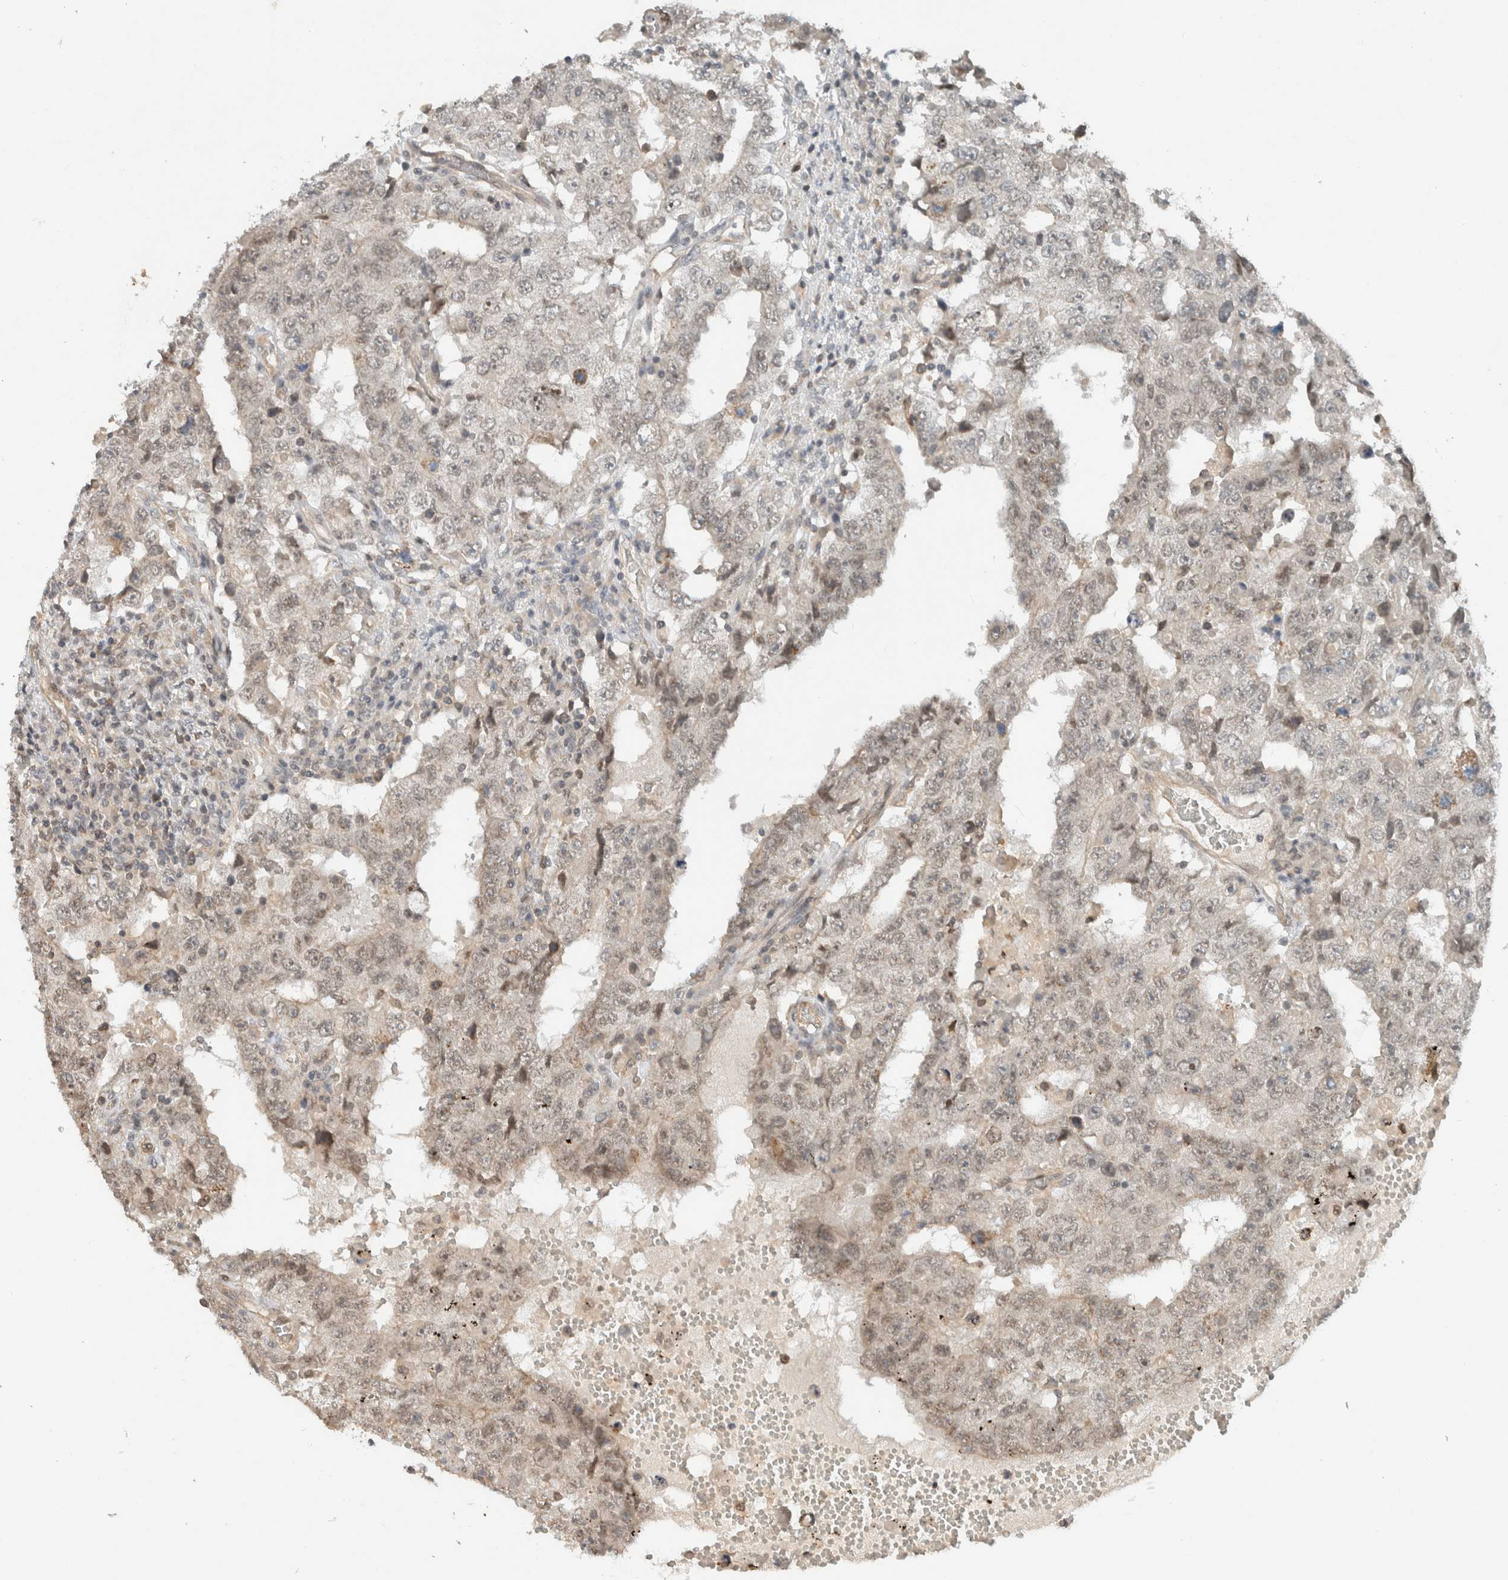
{"staining": {"intensity": "weak", "quantity": ">75%", "location": "nuclear"}, "tissue": "testis cancer", "cell_type": "Tumor cells", "image_type": "cancer", "snomed": [{"axis": "morphology", "description": "Carcinoma, Embryonal, NOS"}, {"axis": "topography", "description": "Testis"}], "caption": "A high-resolution photomicrograph shows IHC staining of testis cancer (embryonal carcinoma), which displays weak nuclear positivity in approximately >75% of tumor cells. (DAB IHC, brown staining for protein, blue staining for nuclei).", "gene": "CAAP1", "patient": {"sex": "male", "age": 26}}